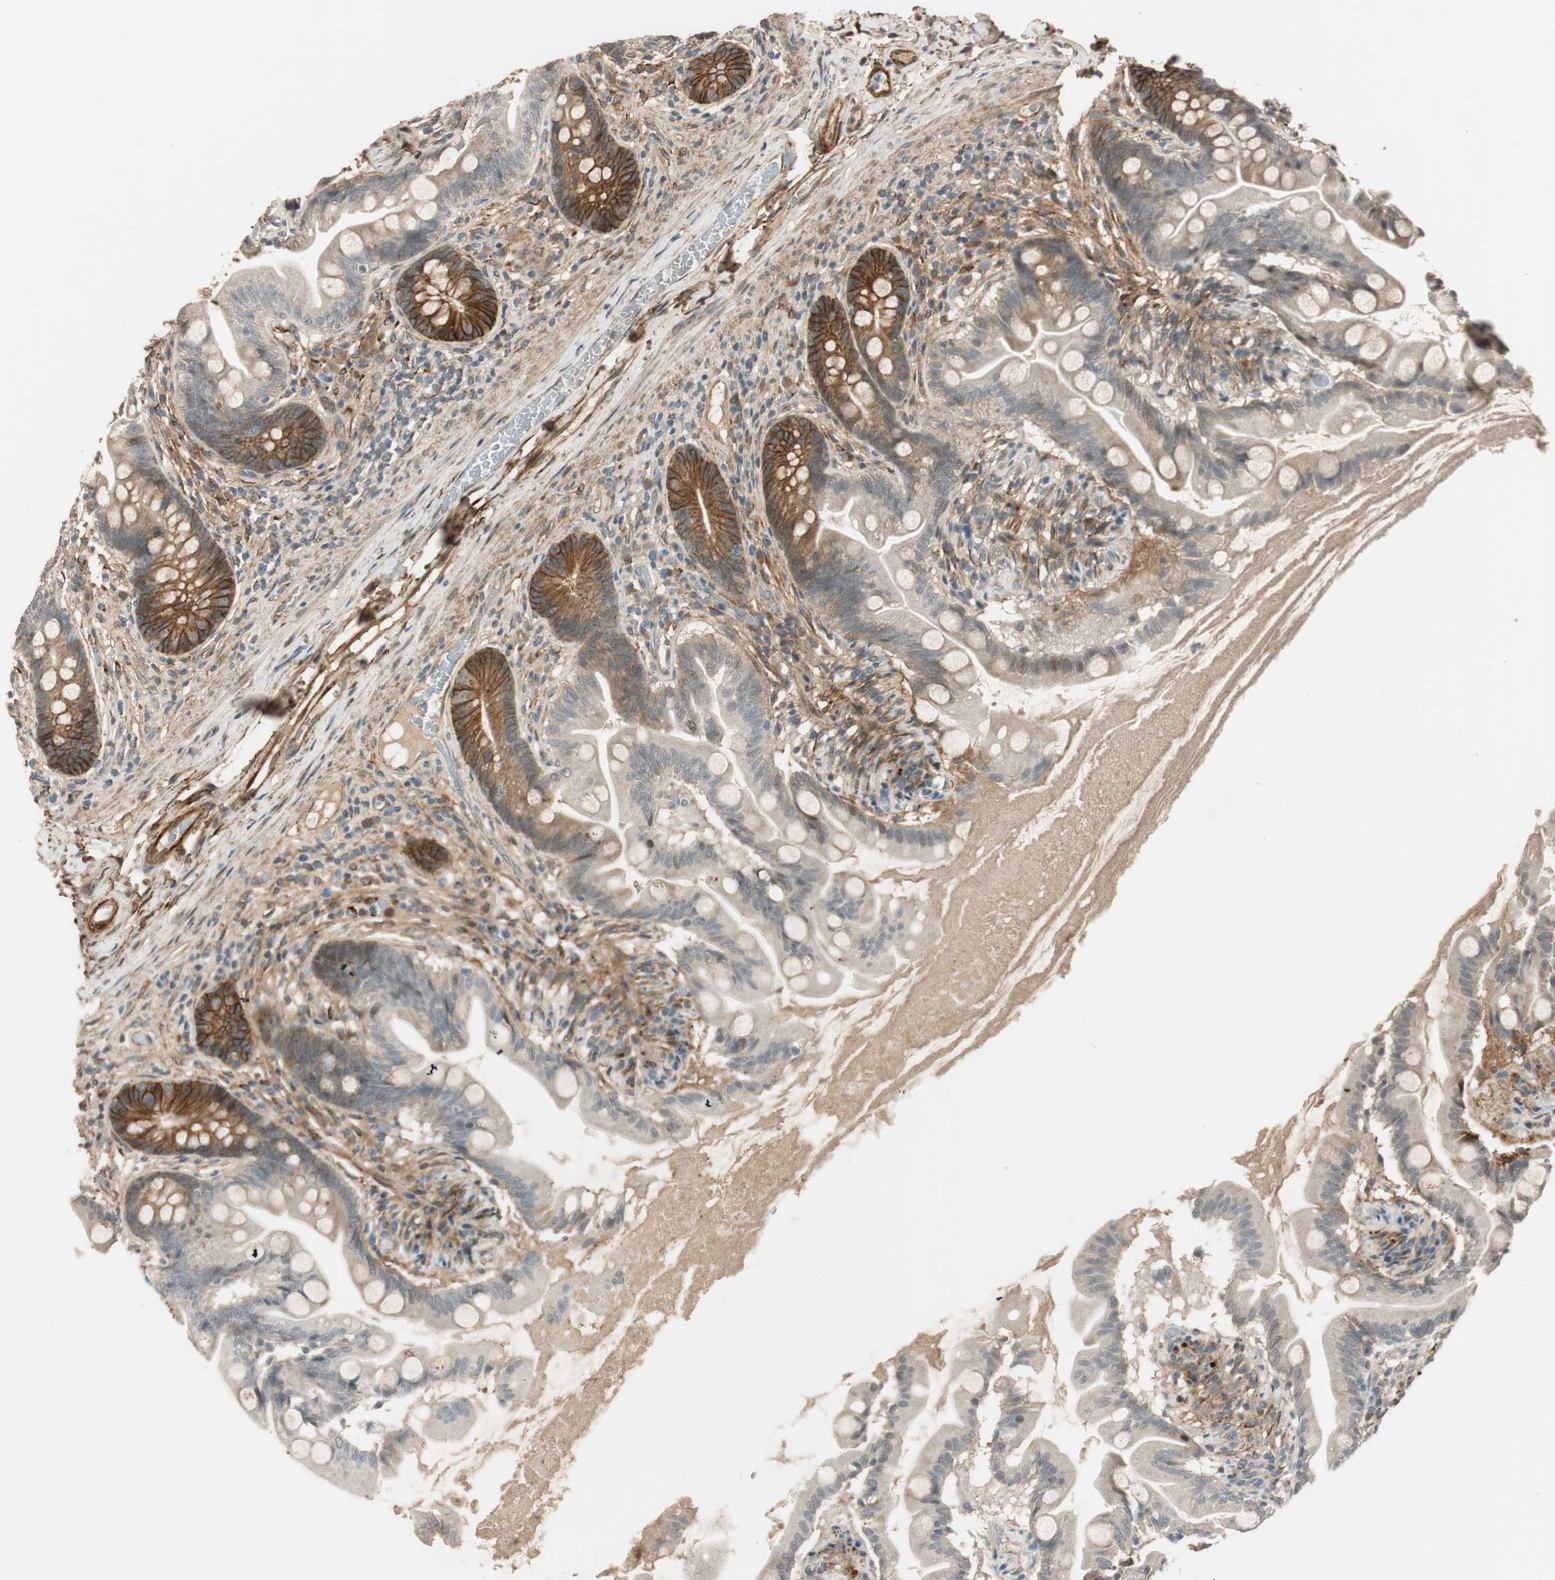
{"staining": {"intensity": "strong", "quantity": "<25%", "location": "cytoplasmic/membranous"}, "tissue": "small intestine", "cell_type": "Glandular cells", "image_type": "normal", "snomed": [{"axis": "morphology", "description": "Normal tissue, NOS"}, {"axis": "topography", "description": "Small intestine"}], "caption": "Glandular cells reveal medium levels of strong cytoplasmic/membranous expression in approximately <25% of cells in normal small intestine.", "gene": "EPHA6", "patient": {"sex": "female", "age": 56}}